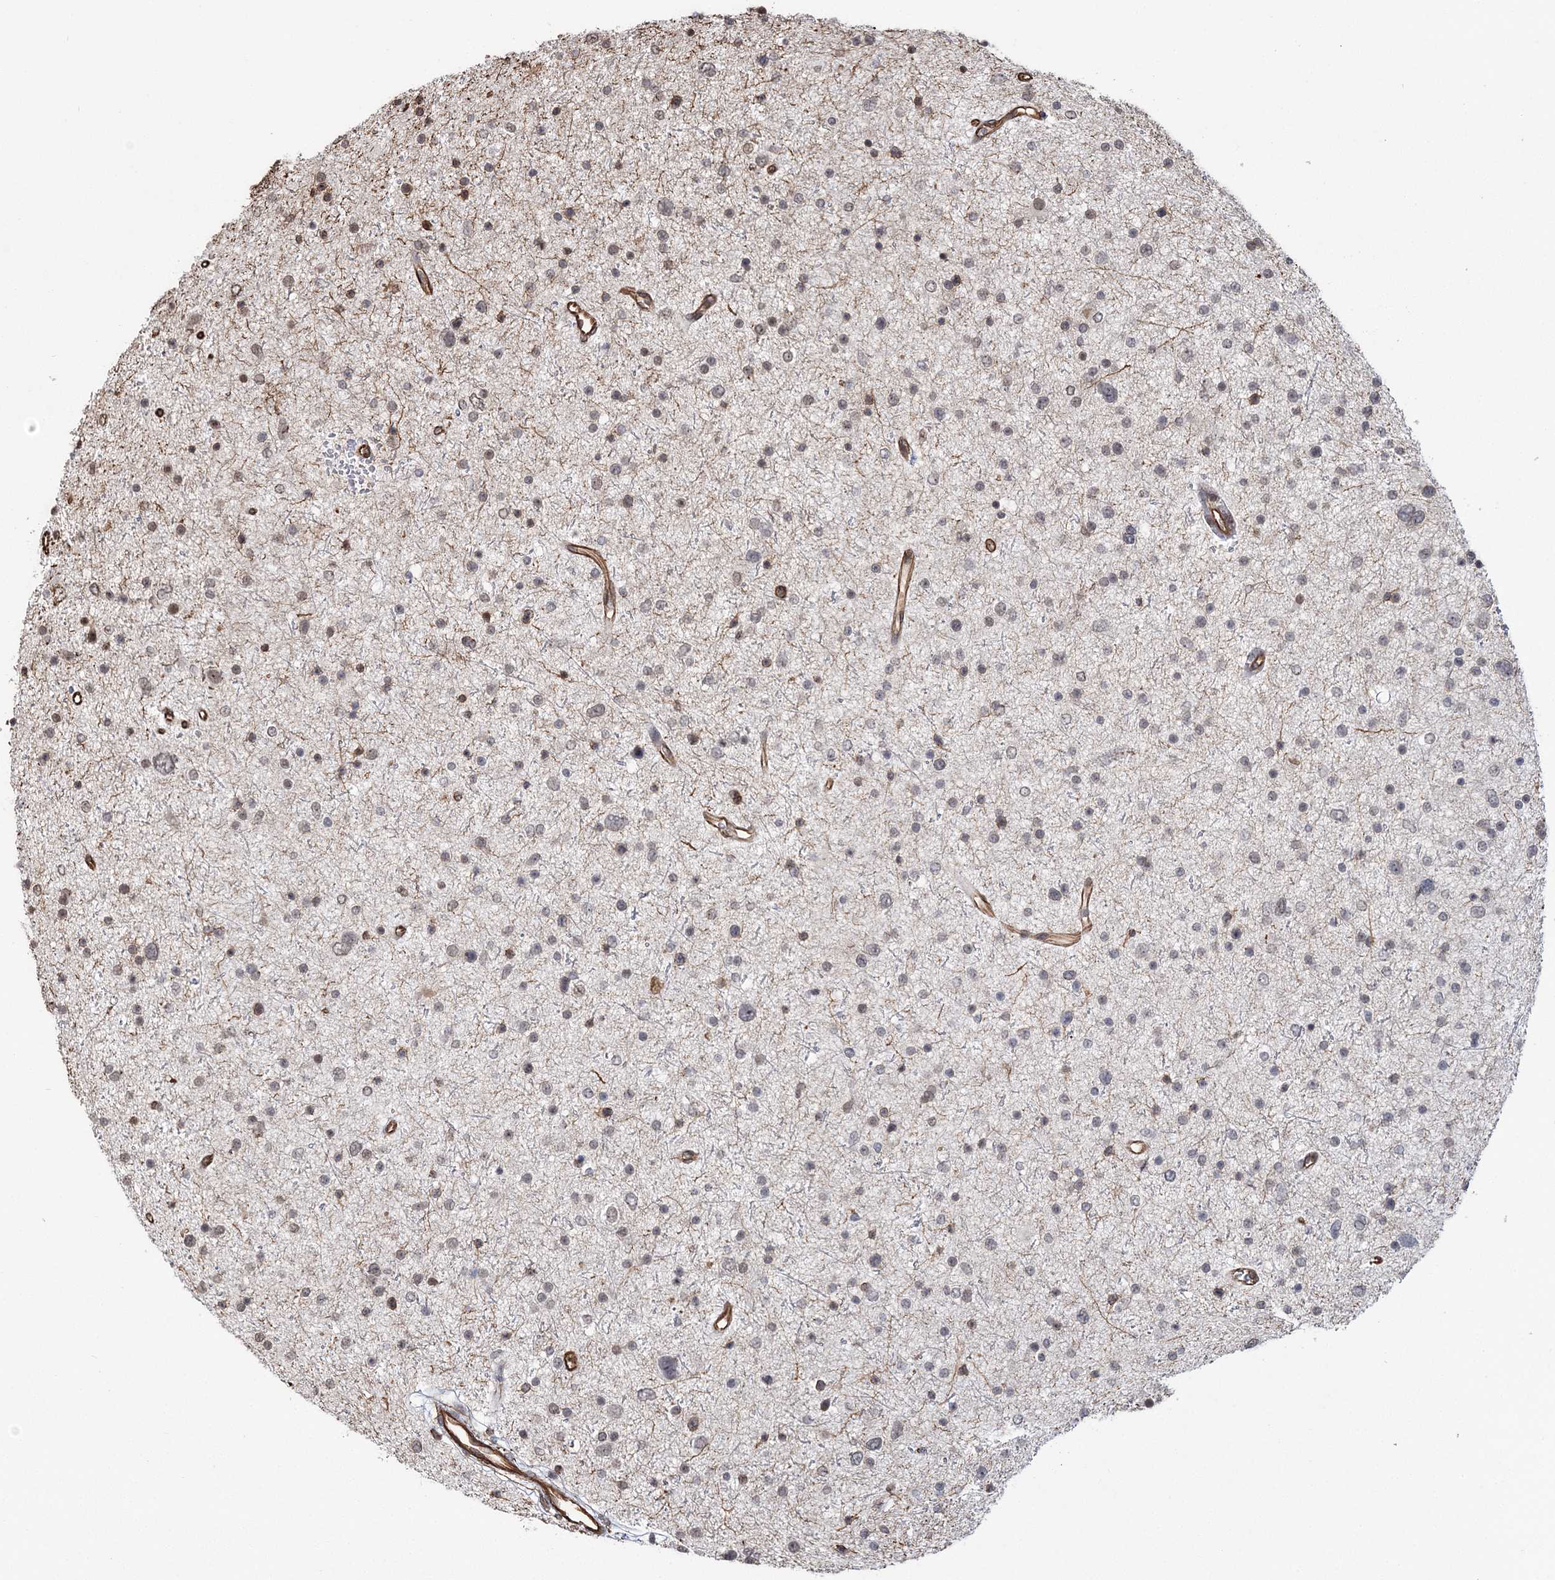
{"staining": {"intensity": "weak", "quantity": "25%-75%", "location": "nuclear"}, "tissue": "glioma", "cell_type": "Tumor cells", "image_type": "cancer", "snomed": [{"axis": "morphology", "description": "Glioma, malignant, Low grade"}, {"axis": "topography", "description": "Brain"}], "caption": "Protein staining demonstrates weak nuclear positivity in about 25%-75% of tumor cells in glioma. (DAB IHC, brown staining for protein, blue staining for nuclei).", "gene": "ATP11B", "patient": {"sex": "female", "age": 37}}